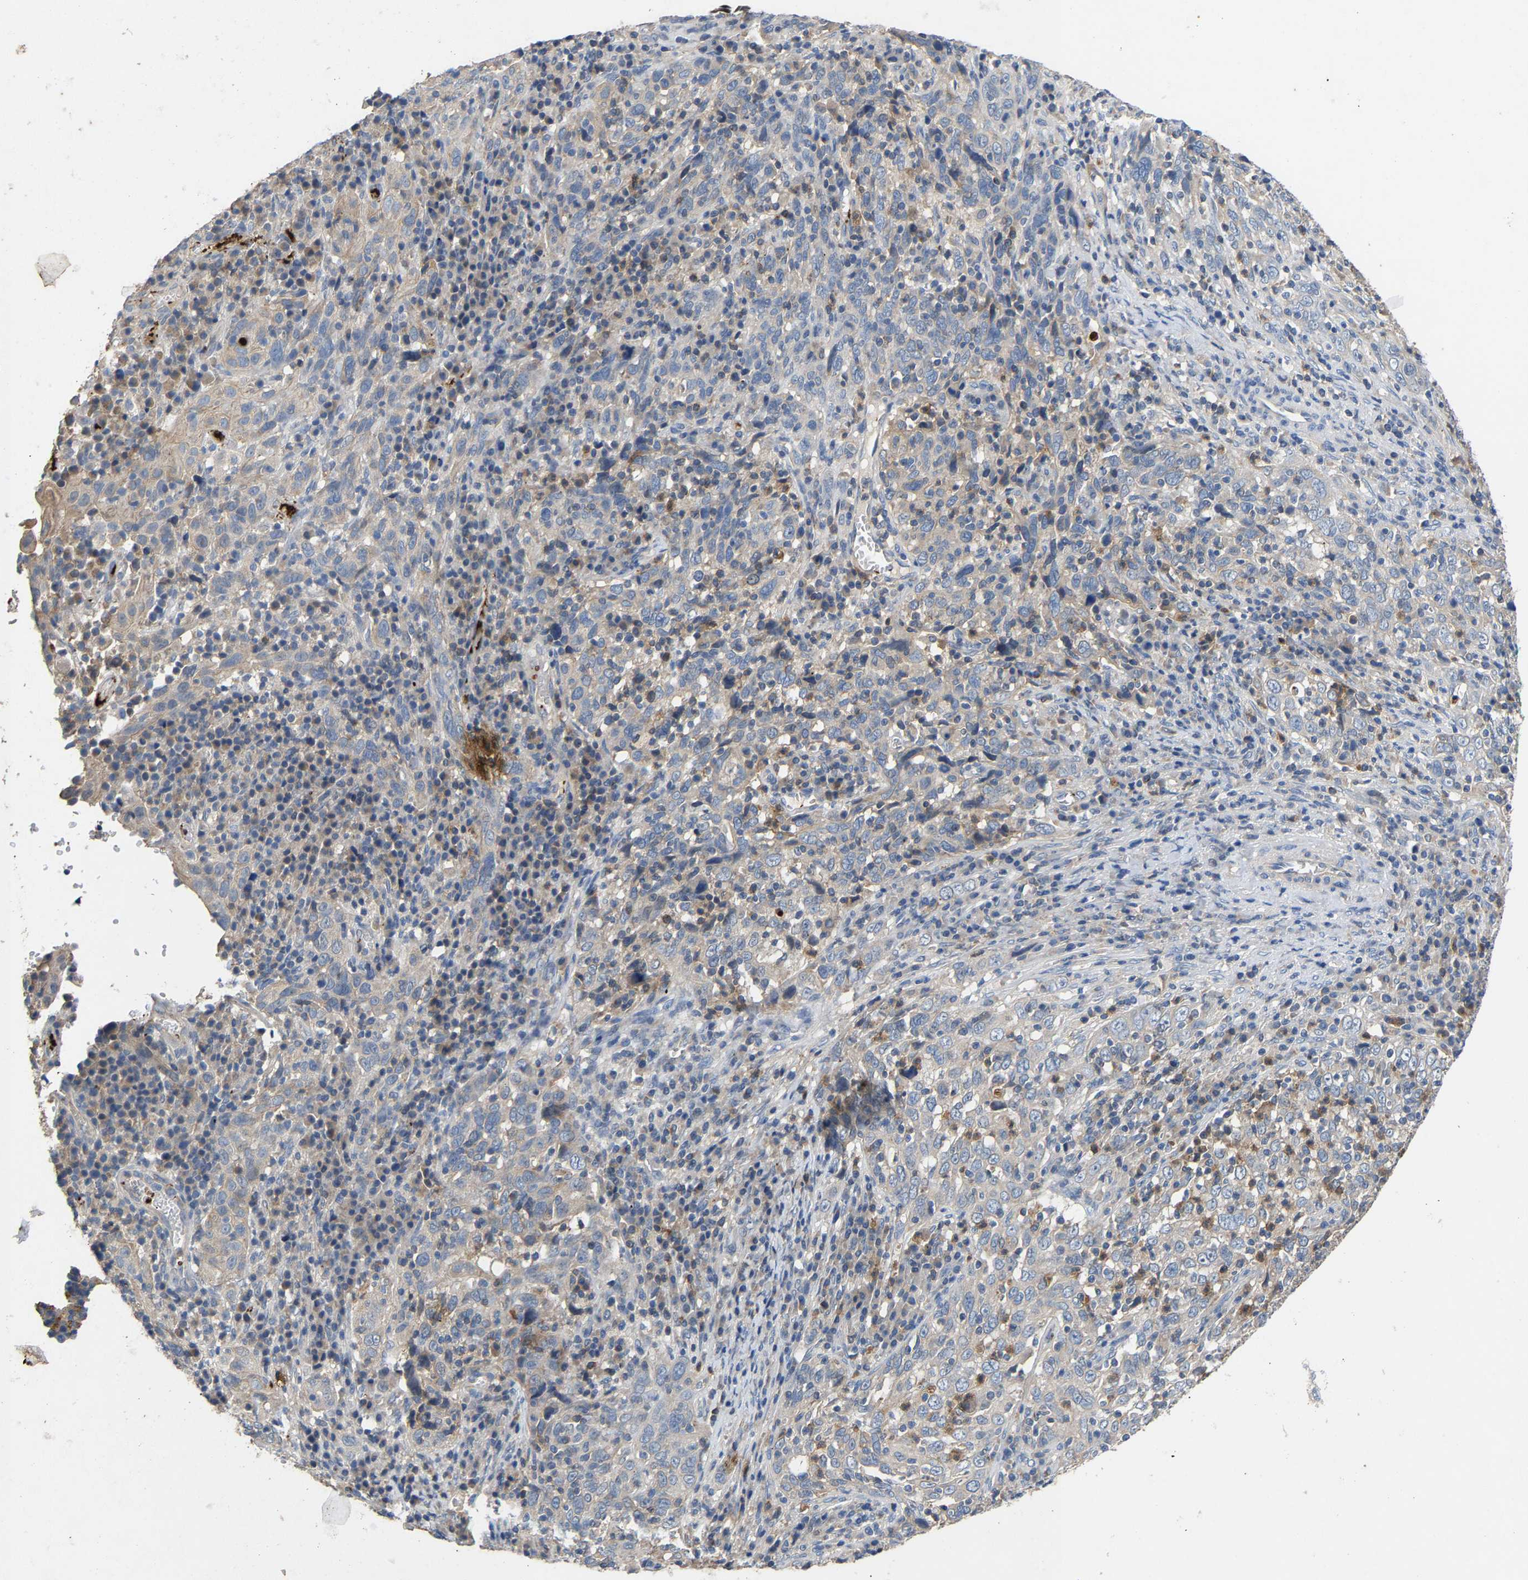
{"staining": {"intensity": "weak", "quantity": "<25%", "location": "cytoplasmic/membranous"}, "tissue": "cervical cancer", "cell_type": "Tumor cells", "image_type": "cancer", "snomed": [{"axis": "morphology", "description": "Squamous cell carcinoma, NOS"}, {"axis": "topography", "description": "Cervix"}], "caption": "Immunohistochemical staining of human cervical squamous cell carcinoma shows no significant expression in tumor cells.", "gene": "CCDC171", "patient": {"sex": "female", "age": 46}}